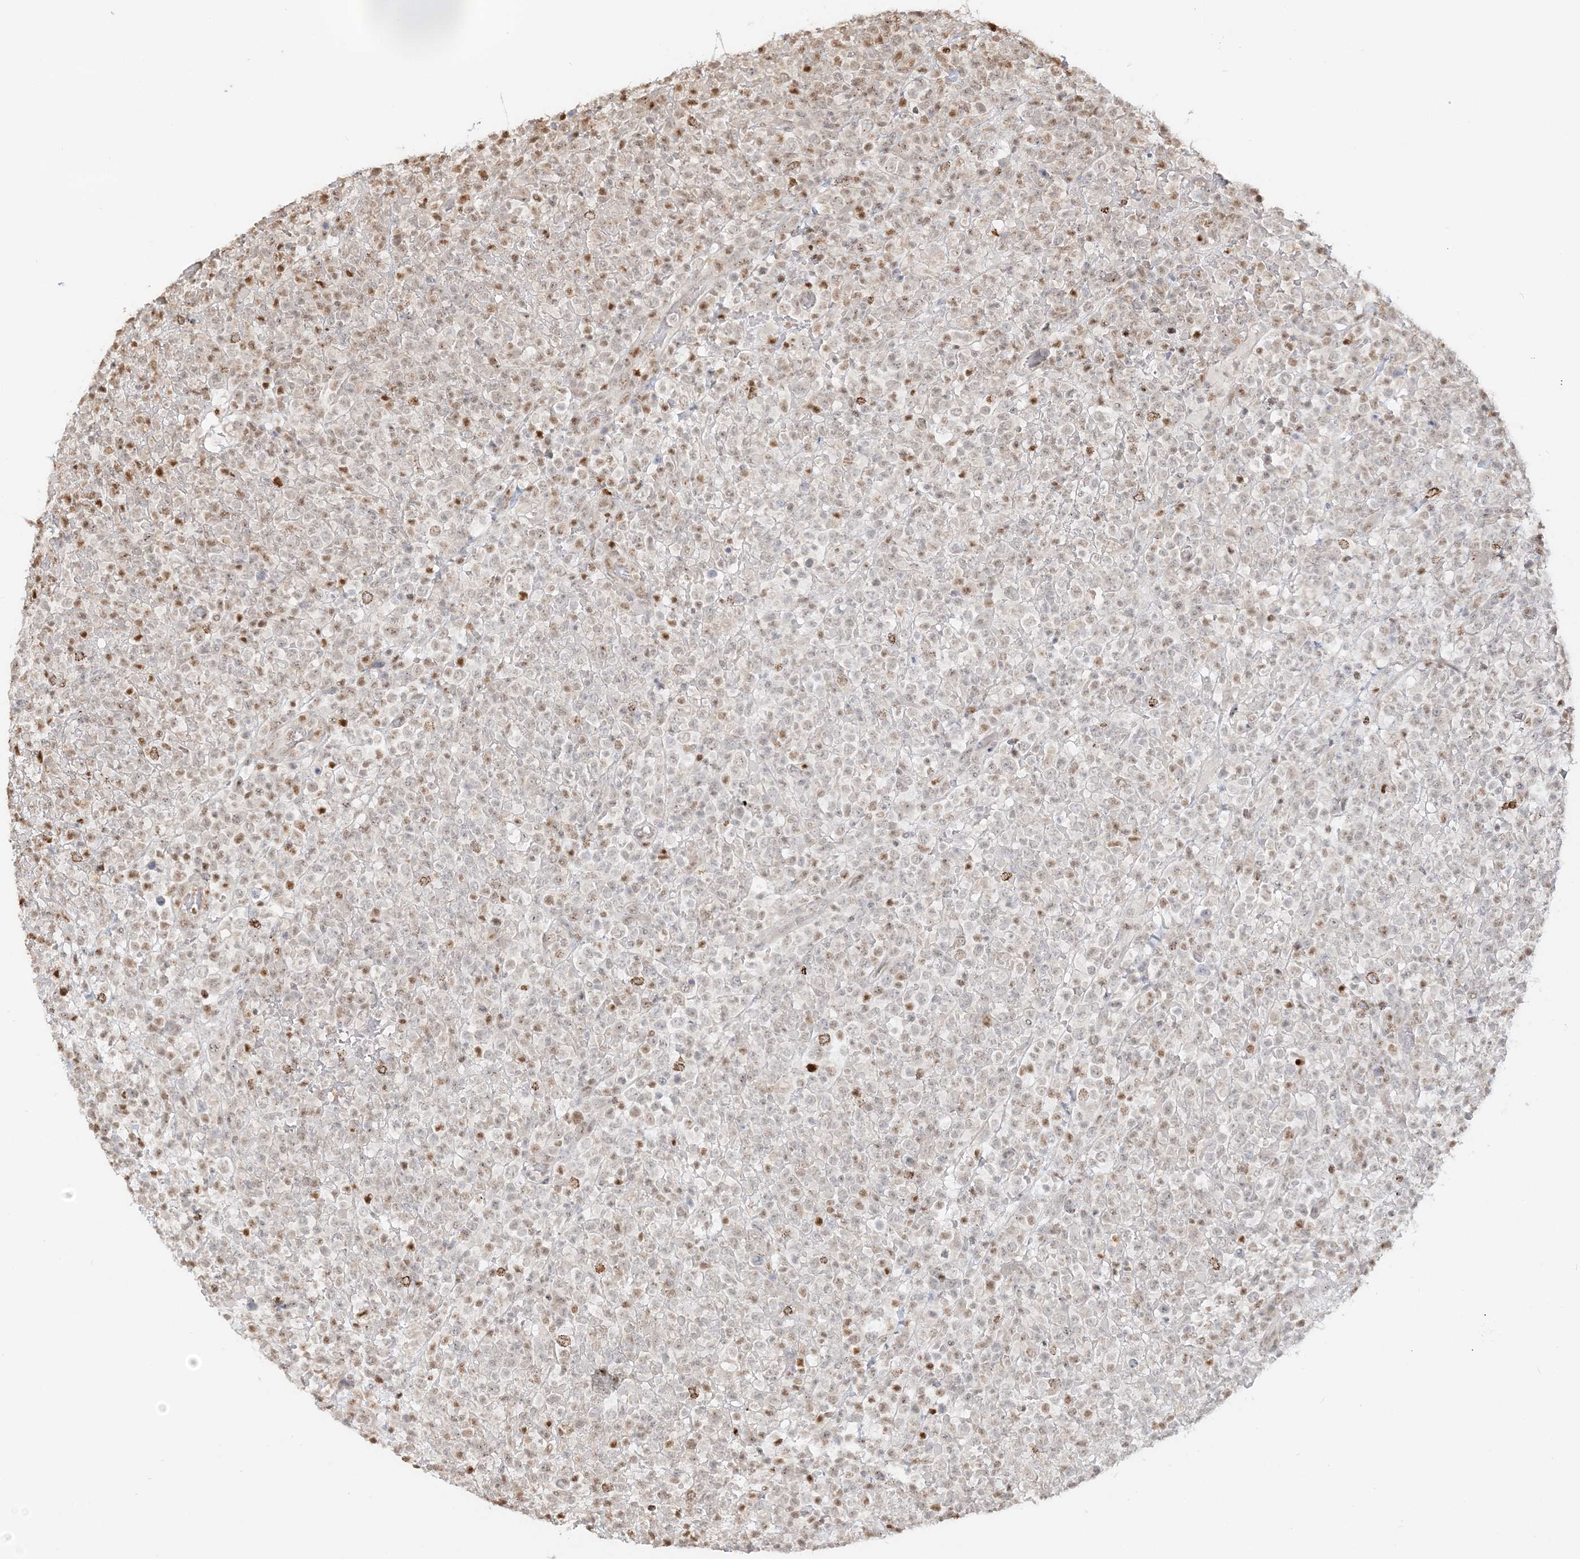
{"staining": {"intensity": "moderate", "quantity": "25%-75%", "location": "nuclear"}, "tissue": "lymphoma", "cell_type": "Tumor cells", "image_type": "cancer", "snomed": [{"axis": "morphology", "description": "Malignant lymphoma, non-Hodgkin's type, High grade"}, {"axis": "topography", "description": "Colon"}], "caption": "Malignant lymphoma, non-Hodgkin's type (high-grade) stained for a protein (brown) demonstrates moderate nuclear positive positivity in about 25%-75% of tumor cells.", "gene": "SUMO2", "patient": {"sex": "female", "age": 53}}